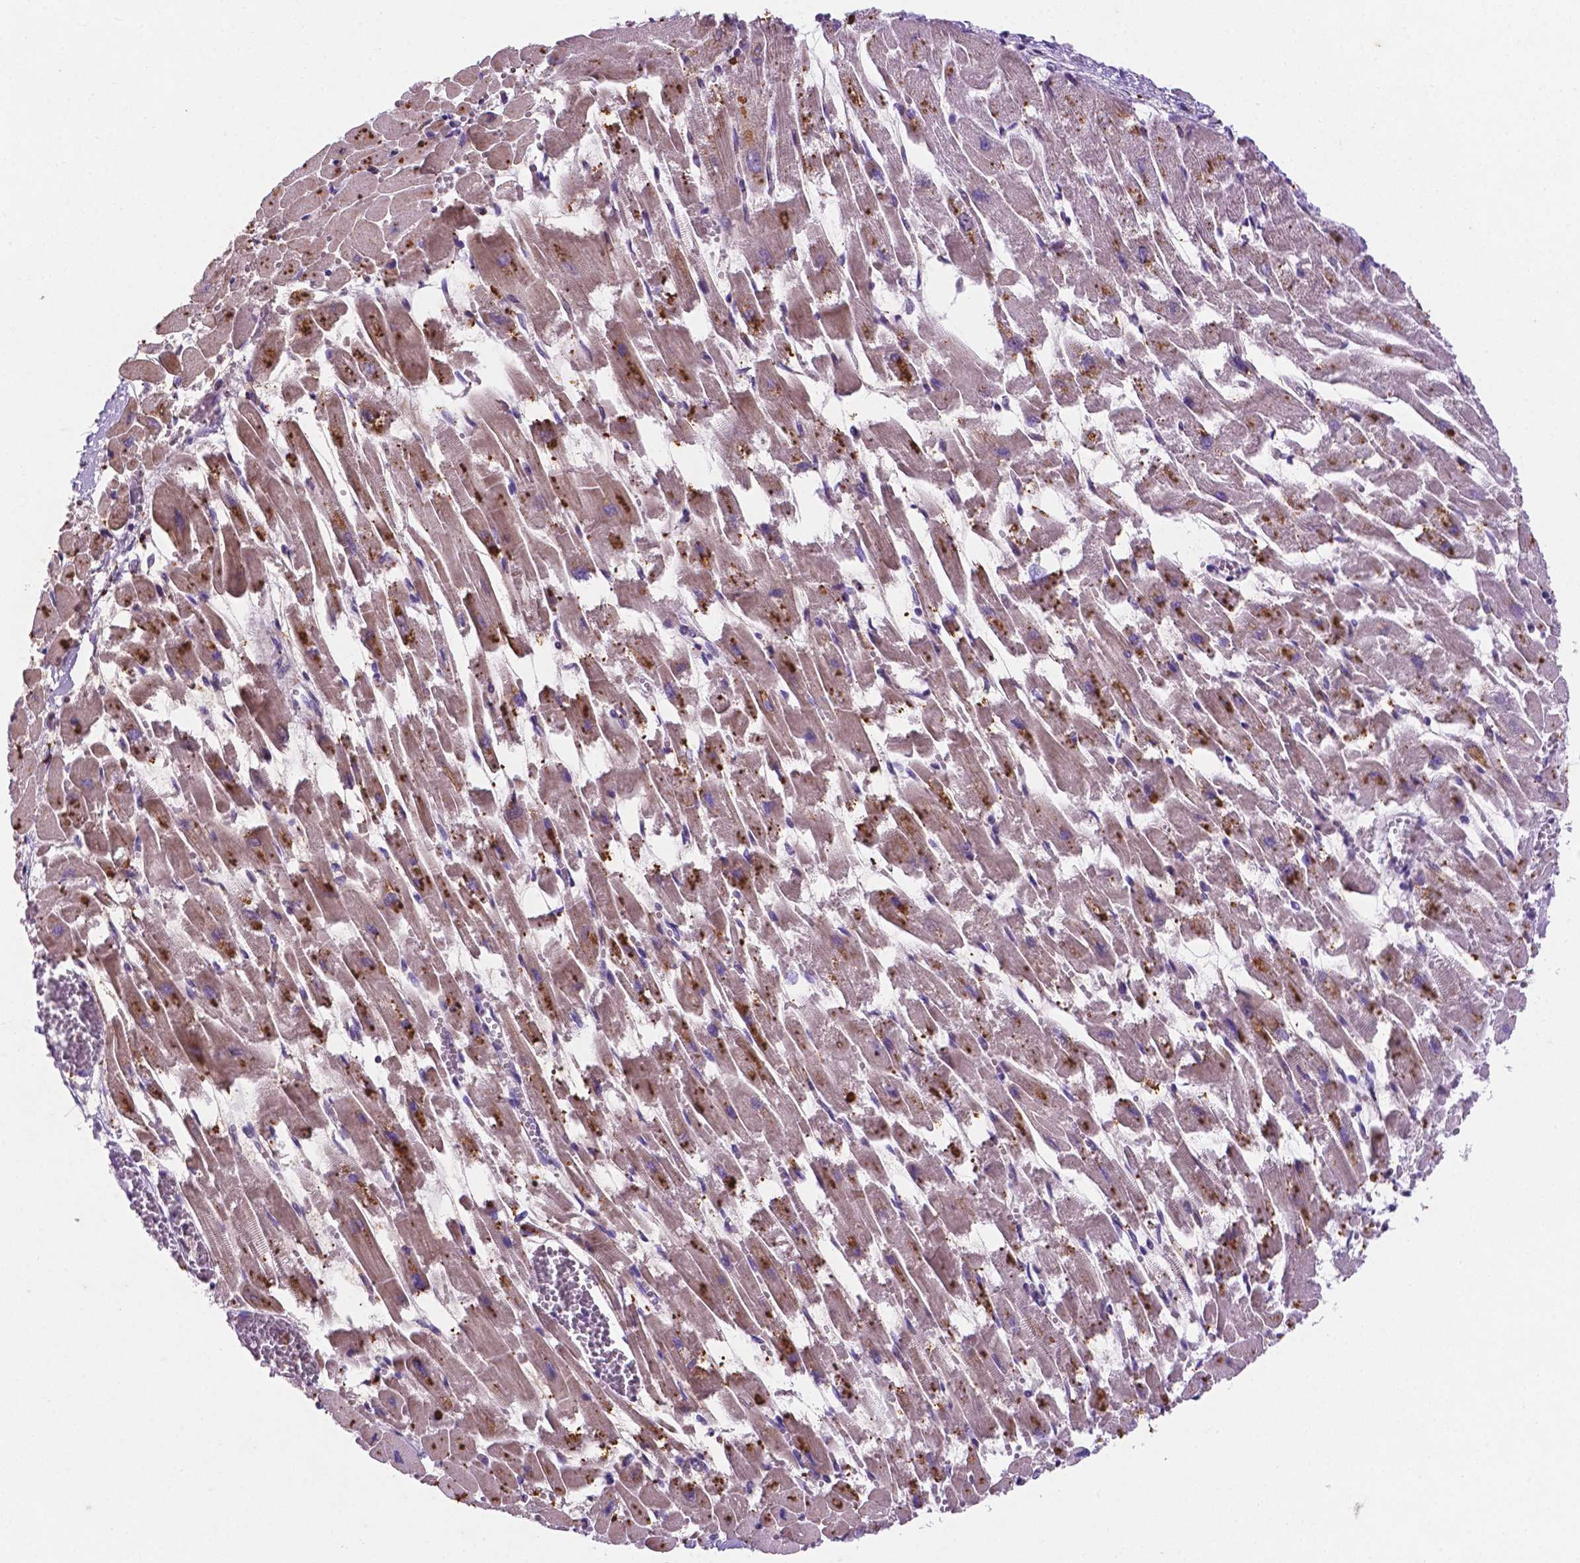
{"staining": {"intensity": "strong", "quantity": "25%-75%", "location": "cytoplasmic/membranous"}, "tissue": "heart muscle", "cell_type": "Cardiomyocytes", "image_type": "normal", "snomed": [{"axis": "morphology", "description": "Normal tissue, NOS"}, {"axis": "topography", "description": "Heart"}], "caption": "Protein staining of unremarkable heart muscle displays strong cytoplasmic/membranous expression in about 25%-75% of cardiomyocytes. The staining is performed using DAB (3,3'-diaminobenzidine) brown chromogen to label protein expression. The nuclei are counter-stained blue using hematoxylin.", "gene": "TM4SF20", "patient": {"sex": "female", "age": 52}}